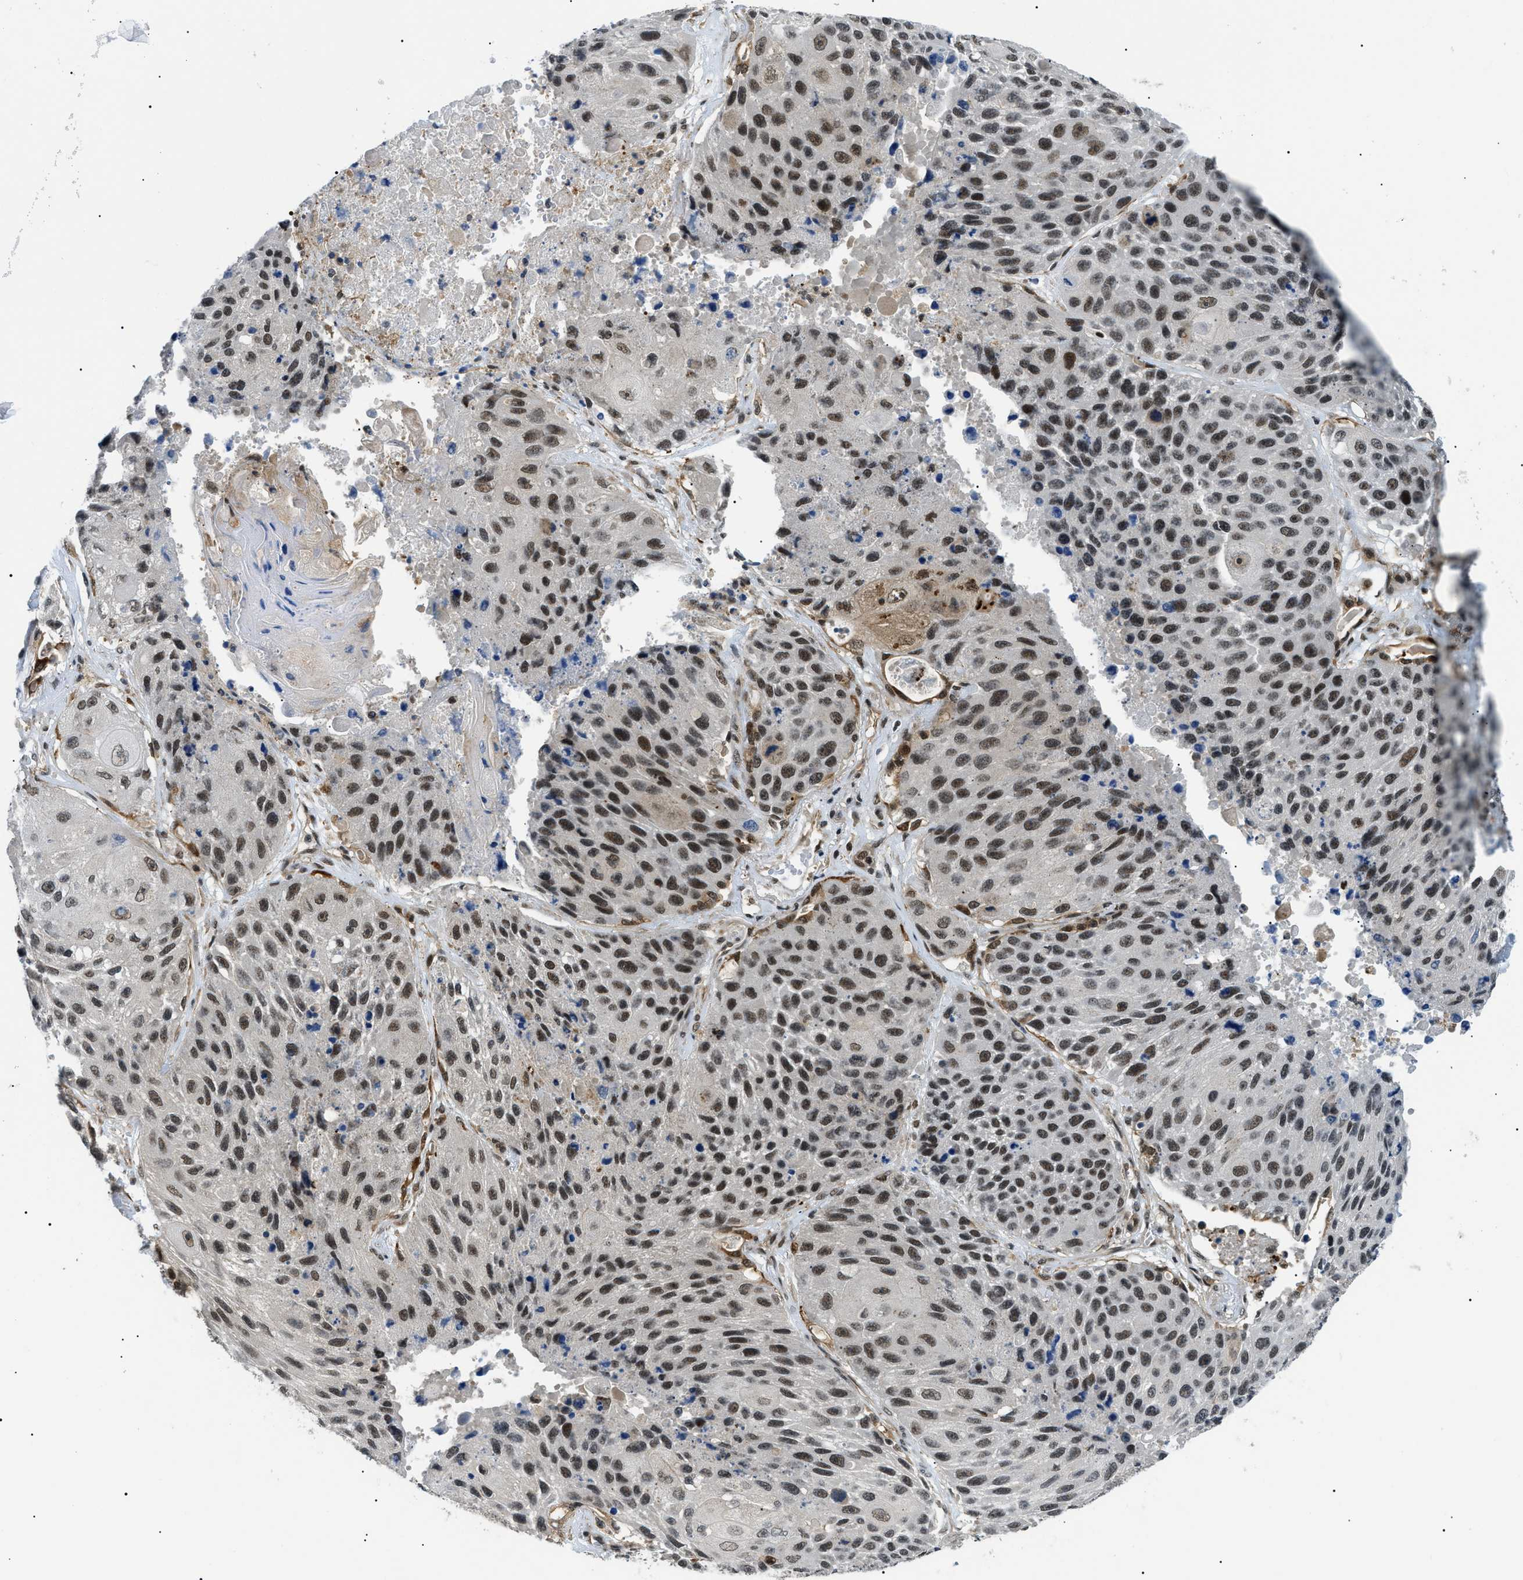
{"staining": {"intensity": "moderate", "quantity": ">75%", "location": "nuclear"}, "tissue": "lung cancer", "cell_type": "Tumor cells", "image_type": "cancer", "snomed": [{"axis": "morphology", "description": "Squamous cell carcinoma, NOS"}, {"axis": "topography", "description": "Lung"}], "caption": "Moderate nuclear positivity for a protein is identified in approximately >75% of tumor cells of lung cancer (squamous cell carcinoma) using IHC.", "gene": "RBM15", "patient": {"sex": "male", "age": 61}}